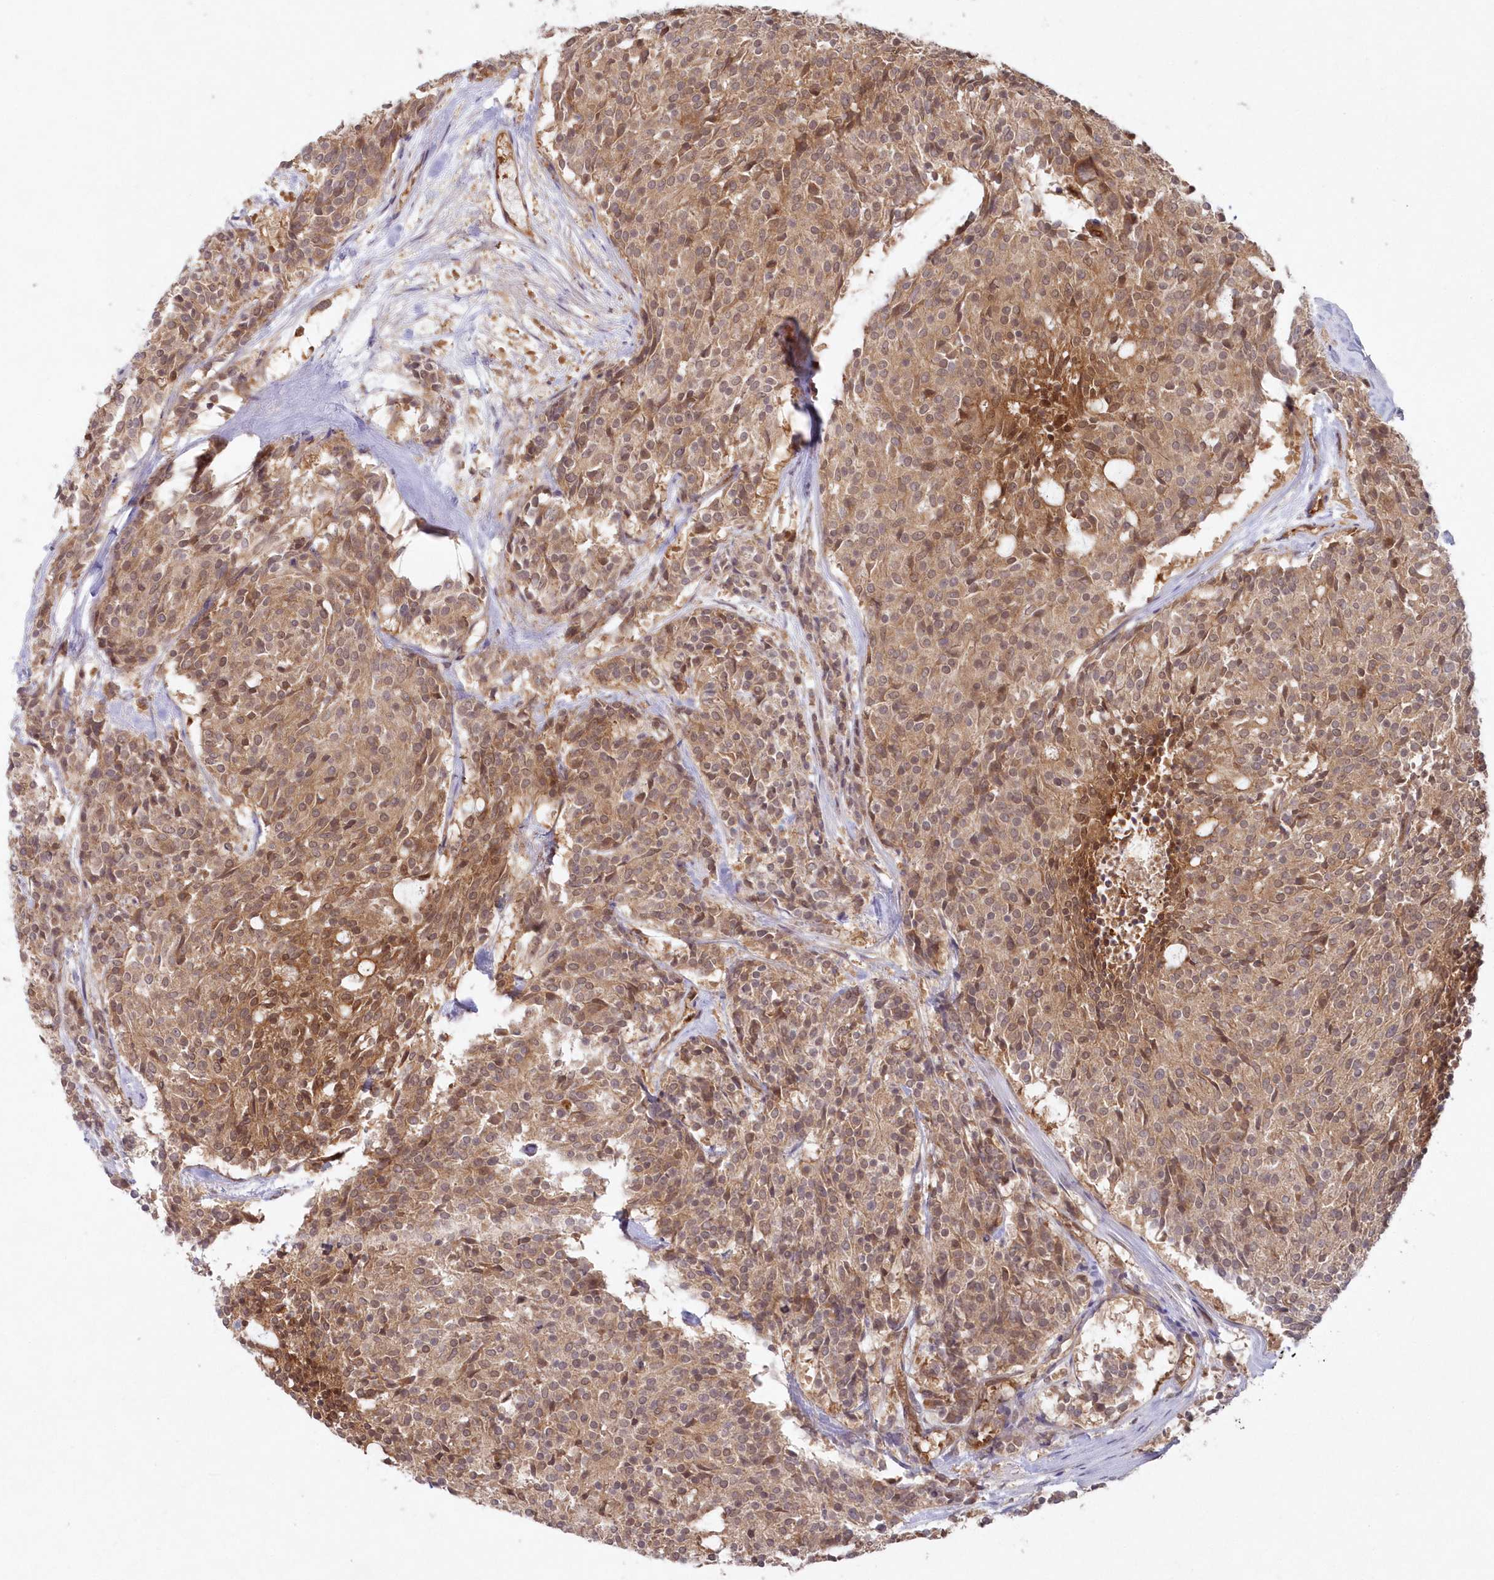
{"staining": {"intensity": "moderate", "quantity": ">75%", "location": "cytoplasmic/membranous"}, "tissue": "carcinoid", "cell_type": "Tumor cells", "image_type": "cancer", "snomed": [{"axis": "morphology", "description": "Carcinoid, malignant, NOS"}, {"axis": "topography", "description": "Pancreas"}], "caption": "Protein staining by immunohistochemistry exhibits moderate cytoplasmic/membranous positivity in about >75% of tumor cells in carcinoid.", "gene": "GBE1", "patient": {"sex": "female", "age": 54}}